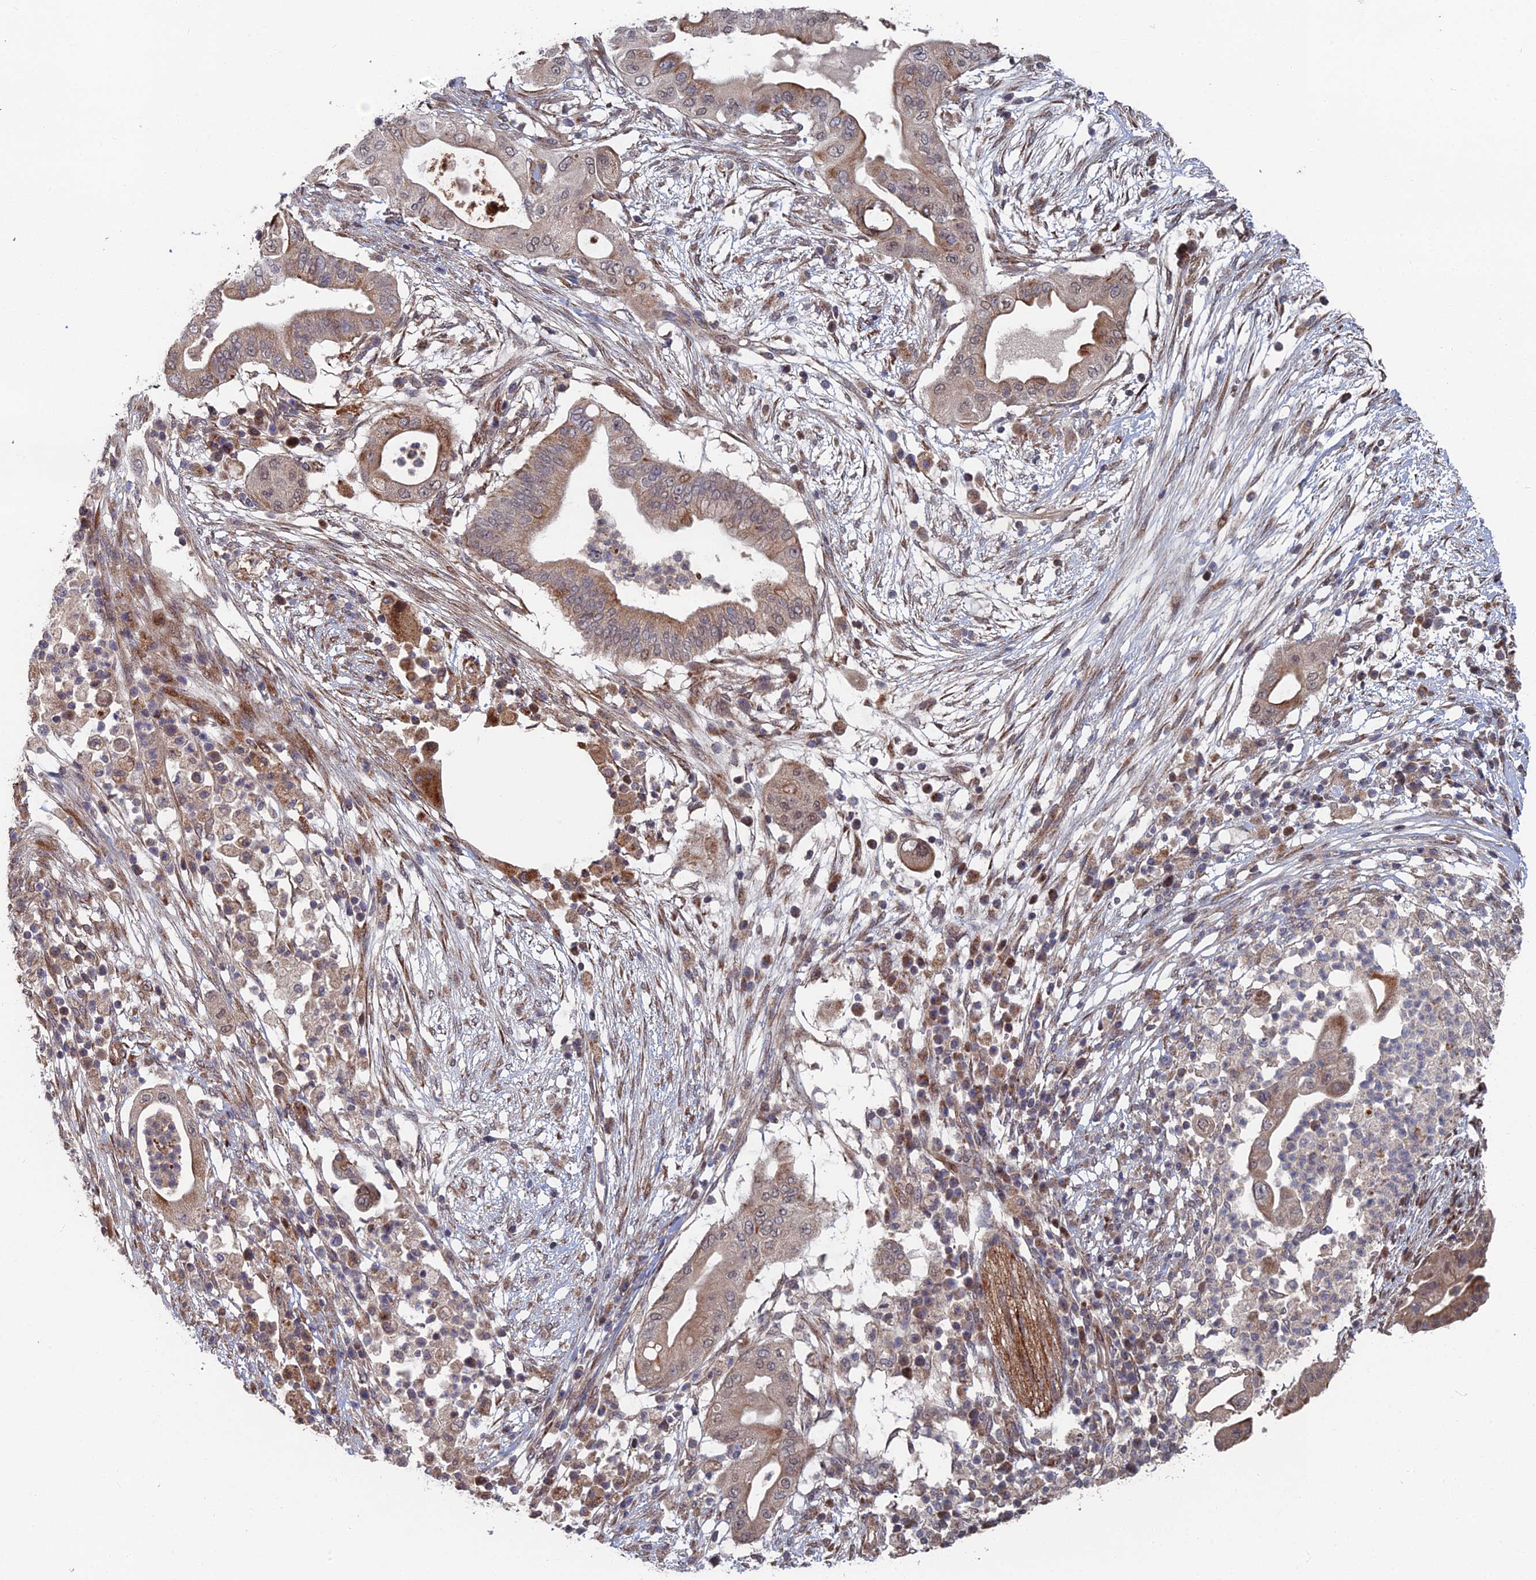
{"staining": {"intensity": "moderate", "quantity": "<25%", "location": "cytoplasmic/membranous"}, "tissue": "pancreatic cancer", "cell_type": "Tumor cells", "image_type": "cancer", "snomed": [{"axis": "morphology", "description": "Adenocarcinoma, NOS"}, {"axis": "topography", "description": "Pancreas"}], "caption": "A brown stain labels moderate cytoplasmic/membranous expression of a protein in human pancreatic adenocarcinoma tumor cells. The staining was performed using DAB (3,3'-diaminobenzidine), with brown indicating positive protein expression. Nuclei are stained blue with hematoxylin.", "gene": "GTF2IRD1", "patient": {"sex": "male", "age": 68}}